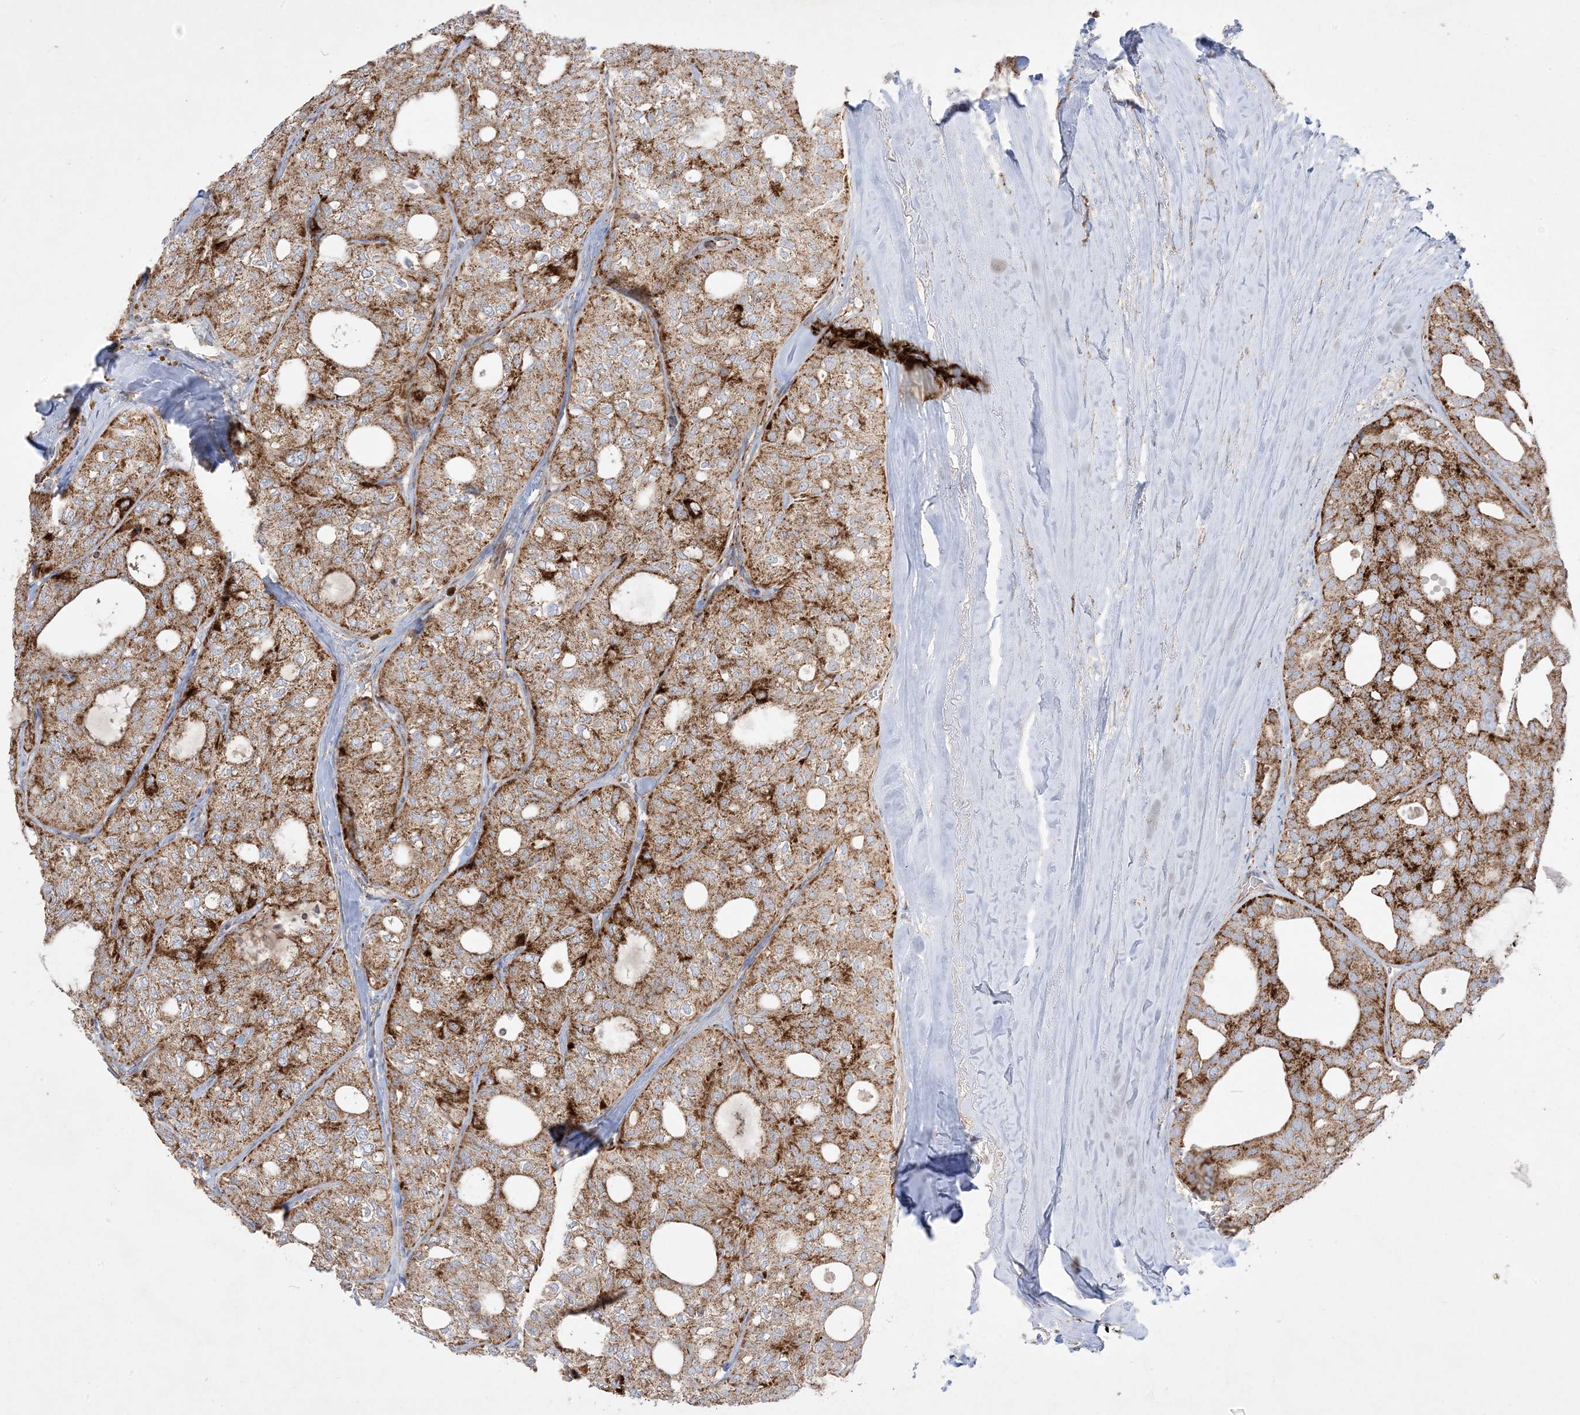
{"staining": {"intensity": "strong", "quantity": ">75%", "location": "cytoplasmic/membranous"}, "tissue": "thyroid cancer", "cell_type": "Tumor cells", "image_type": "cancer", "snomed": [{"axis": "morphology", "description": "Follicular adenoma carcinoma, NOS"}, {"axis": "topography", "description": "Thyroid gland"}], "caption": "Immunohistochemical staining of follicular adenoma carcinoma (thyroid) displays high levels of strong cytoplasmic/membranous staining in approximately >75% of tumor cells. The protein of interest is shown in brown color, while the nuclei are stained blue.", "gene": "NDUFAF3", "patient": {"sex": "male", "age": 75}}